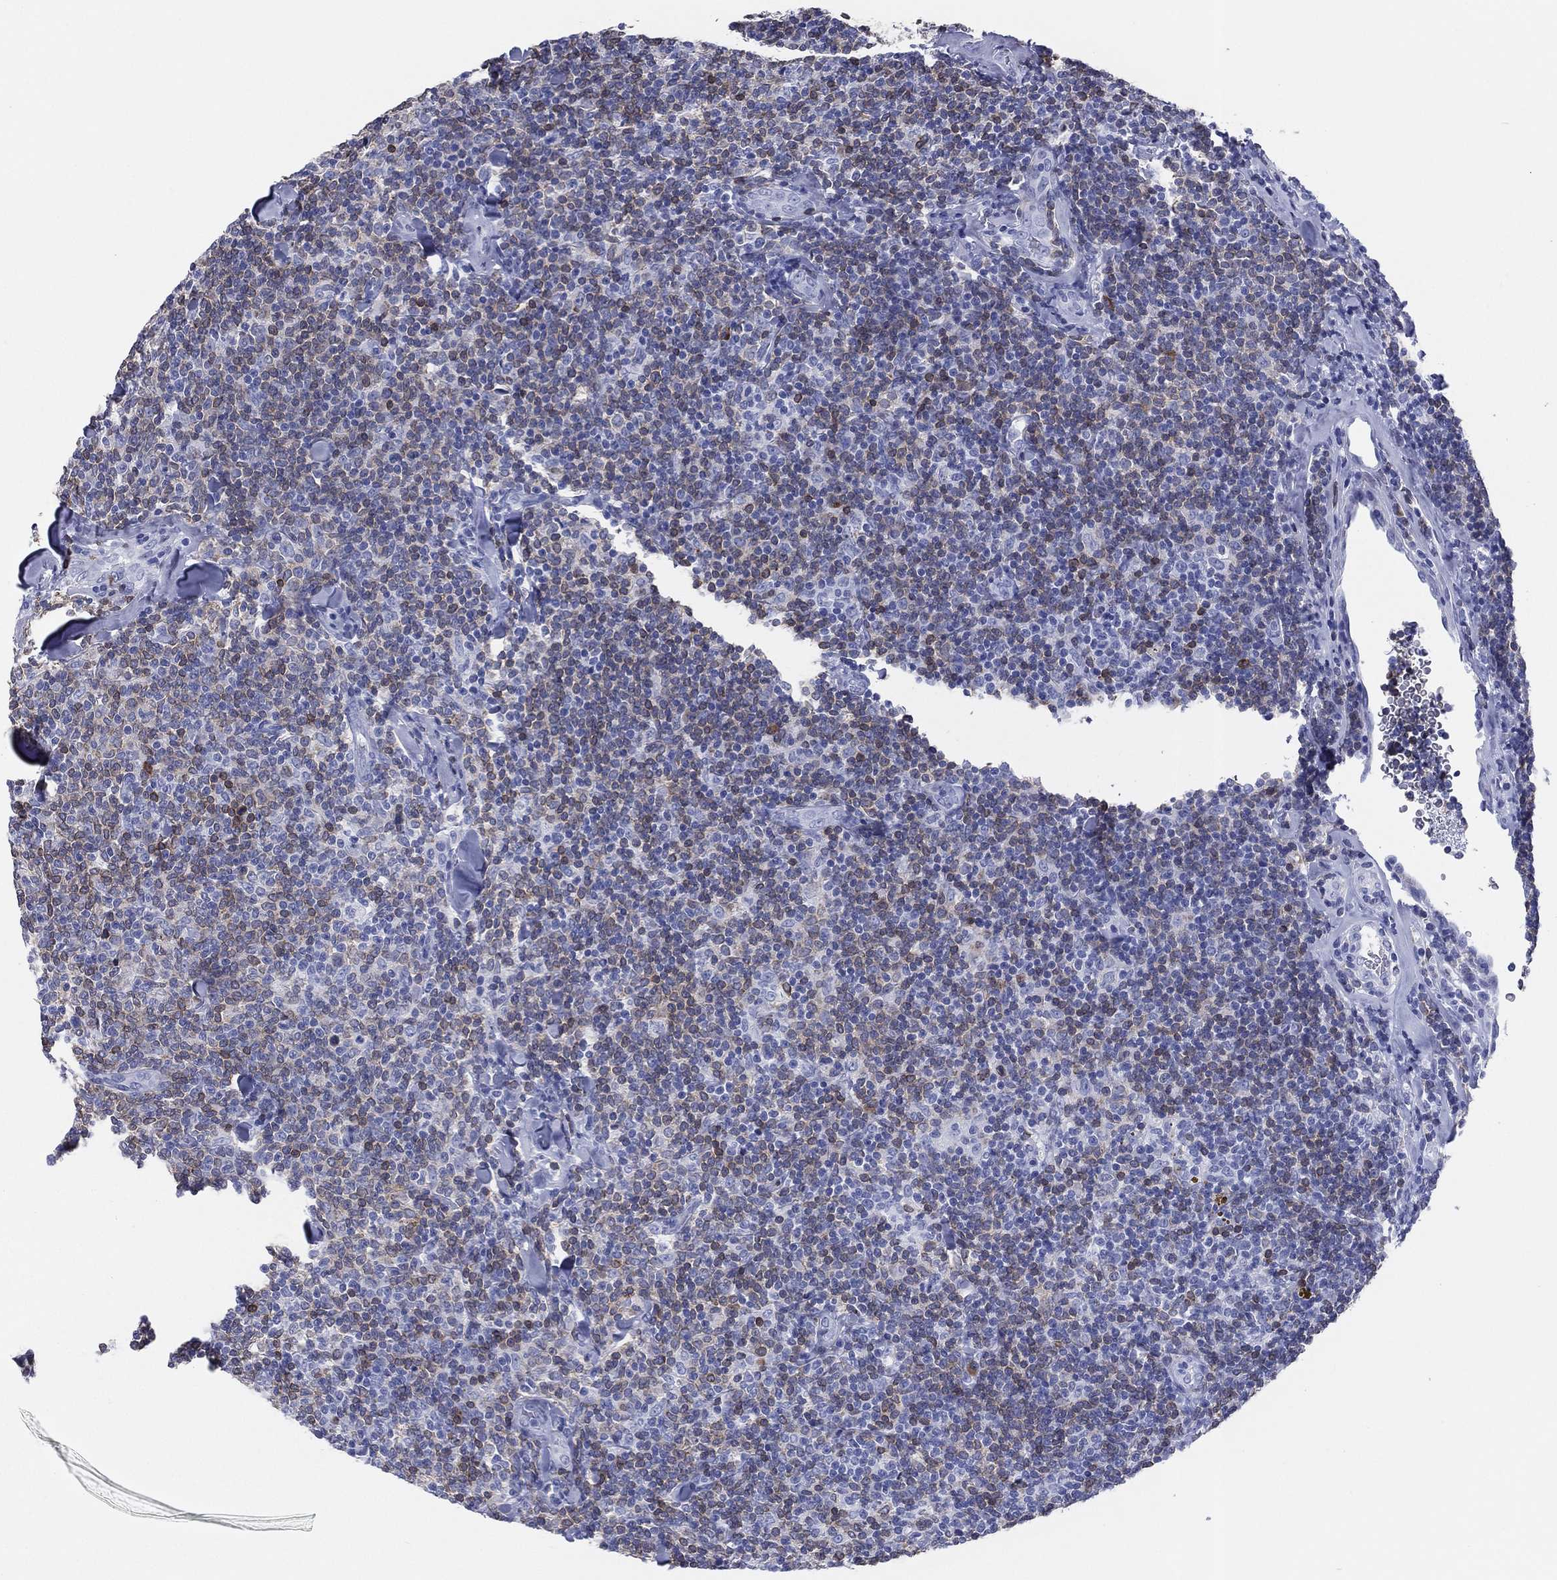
{"staining": {"intensity": "moderate", "quantity": "25%-75%", "location": "cytoplasmic/membranous"}, "tissue": "lymphoma", "cell_type": "Tumor cells", "image_type": "cancer", "snomed": [{"axis": "morphology", "description": "Malignant lymphoma, non-Hodgkin's type, Low grade"}, {"axis": "topography", "description": "Lymph node"}], "caption": "Protein staining of lymphoma tissue exhibits moderate cytoplasmic/membranous staining in about 25%-75% of tumor cells.", "gene": "CD79A", "patient": {"sex": "female", "age": 56}}